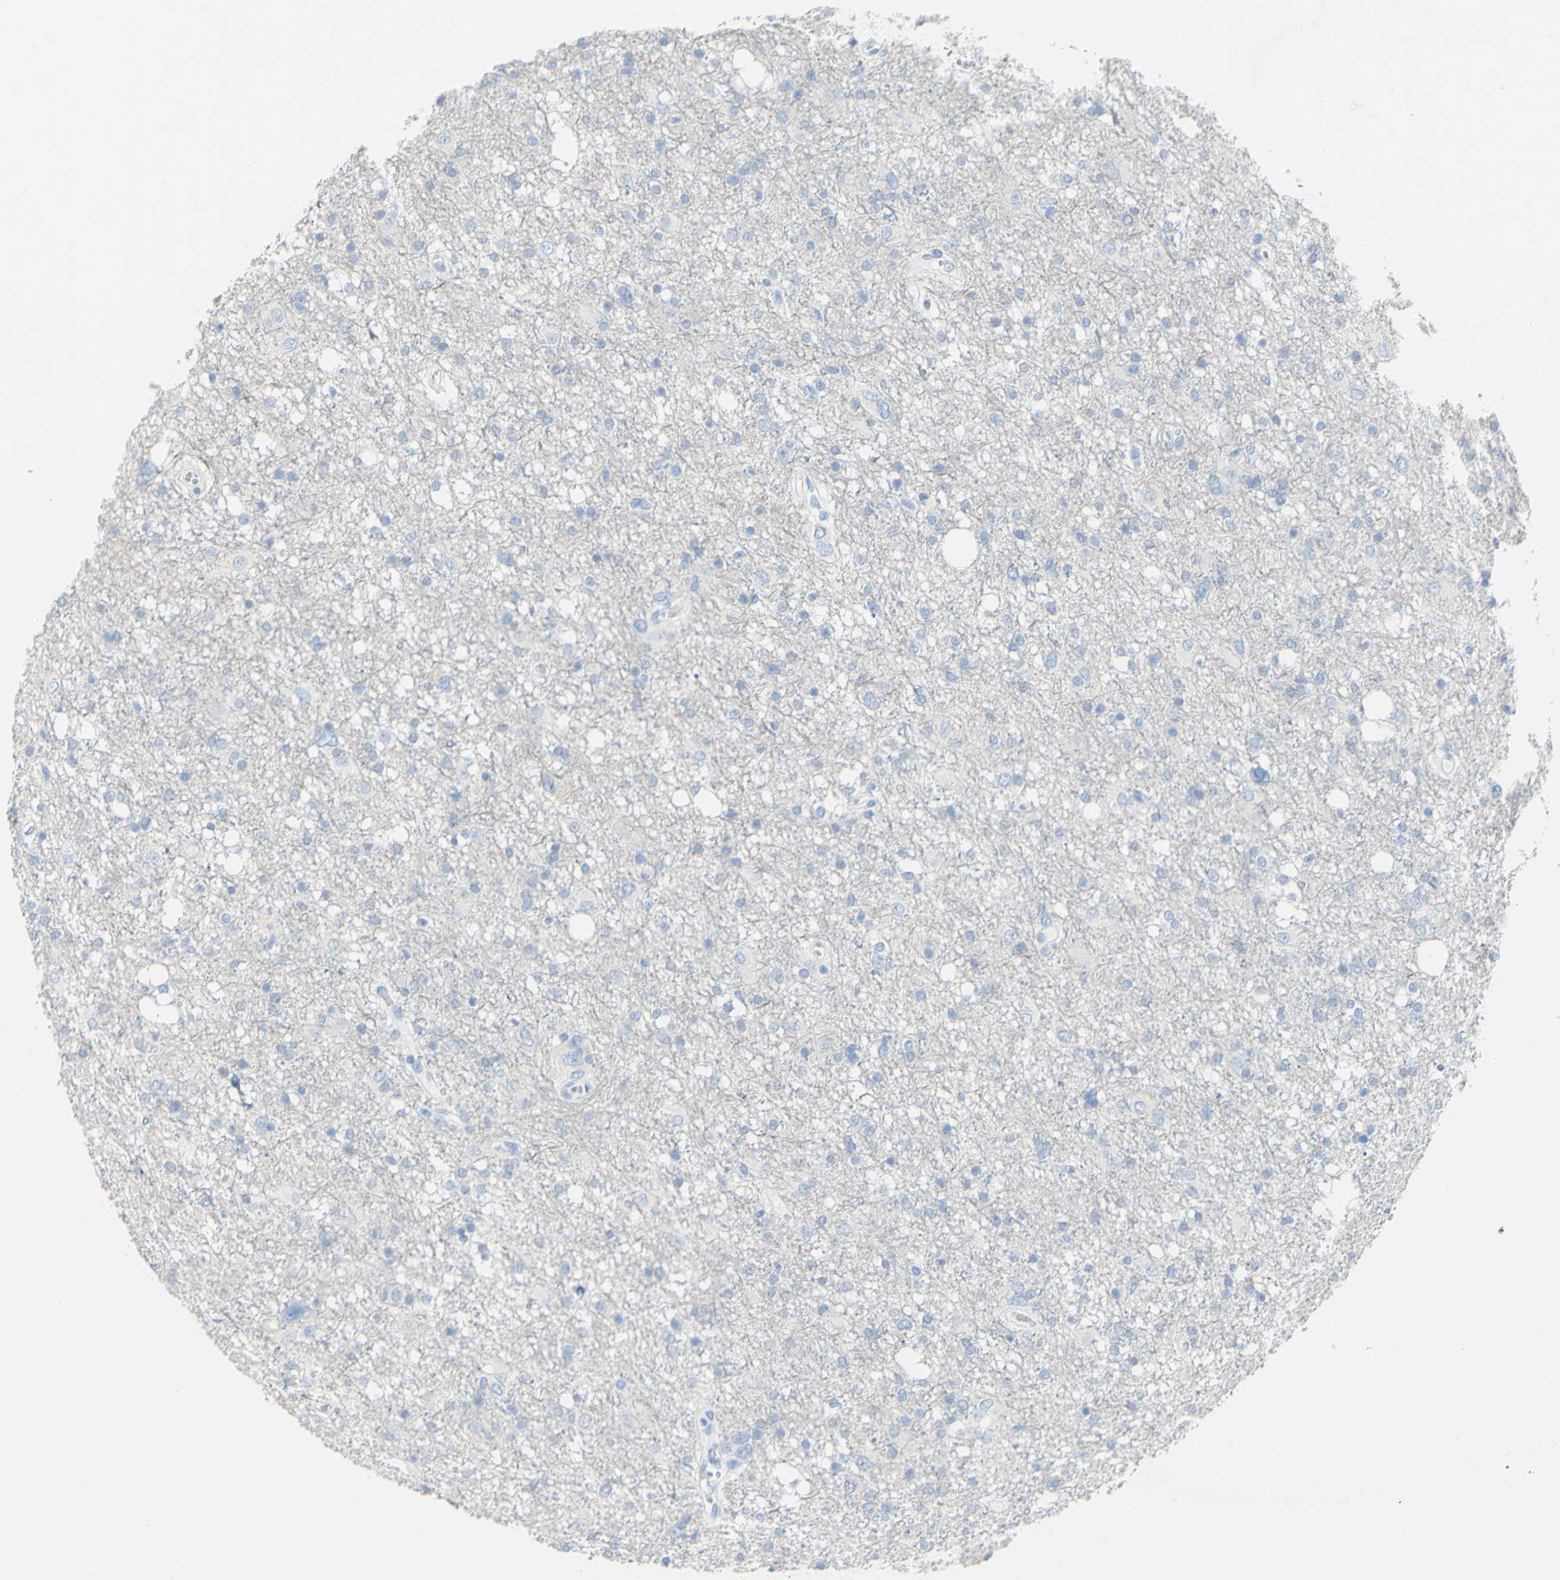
{"staining": {"intensity": "negative", "quantity": "none", "location": "none"}, "tissue": "glioma", "cell_type": "Tumor cells", "image_type": "cancer", "snomed": [{"axis": "morphology", "description": "Glioma, malignant, High grade"}, {"axis": "topography", "description": "Brain"}], "caption": "This photomicrograph is of malignant glioma (high-grade) stained with IHC to label a protein in brown with the nuclei are counter-stained blue. There is no staining in tumor cells.", "gene": "DSC2", "patient": {"sex": "female", "age": 59}}